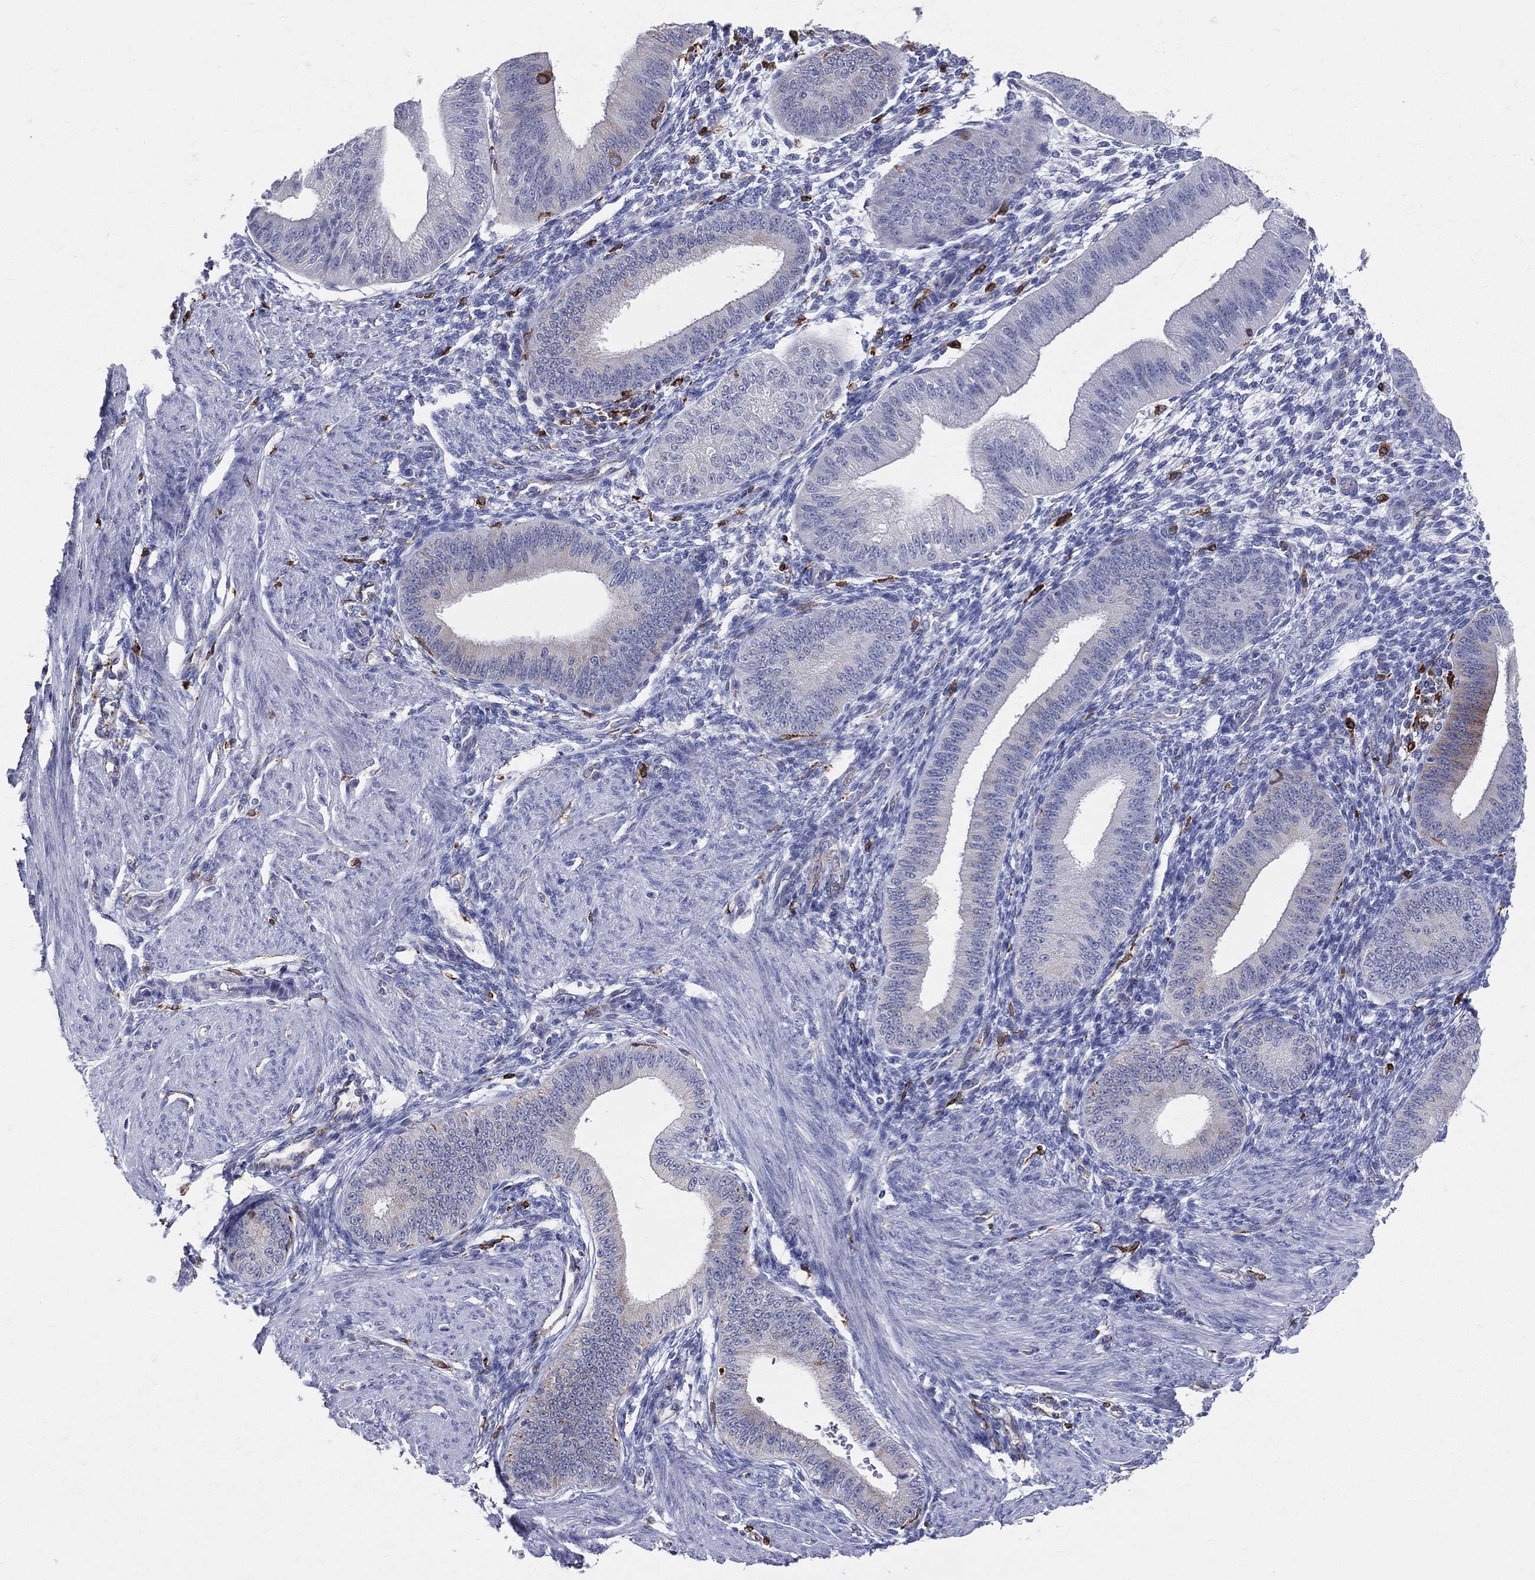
{"staining": {"intensity": "negative", "quantity": "none", "location": "none"}, "tissue": "endometrium", "cell_type": "Cells in endometrial stroma", "image_type": "normal", "snomed": [{"axis": "morphology", "description": "Normal tissue, NOS"}, {"axis": "topography", "description": "Endometrium"}], "caption": "Endometrium stained for a protein using IHC demonstrates no staining cells in endometrial stroma.", "gene": "CD74", "patient": {"sex": "female", "age": 39}}